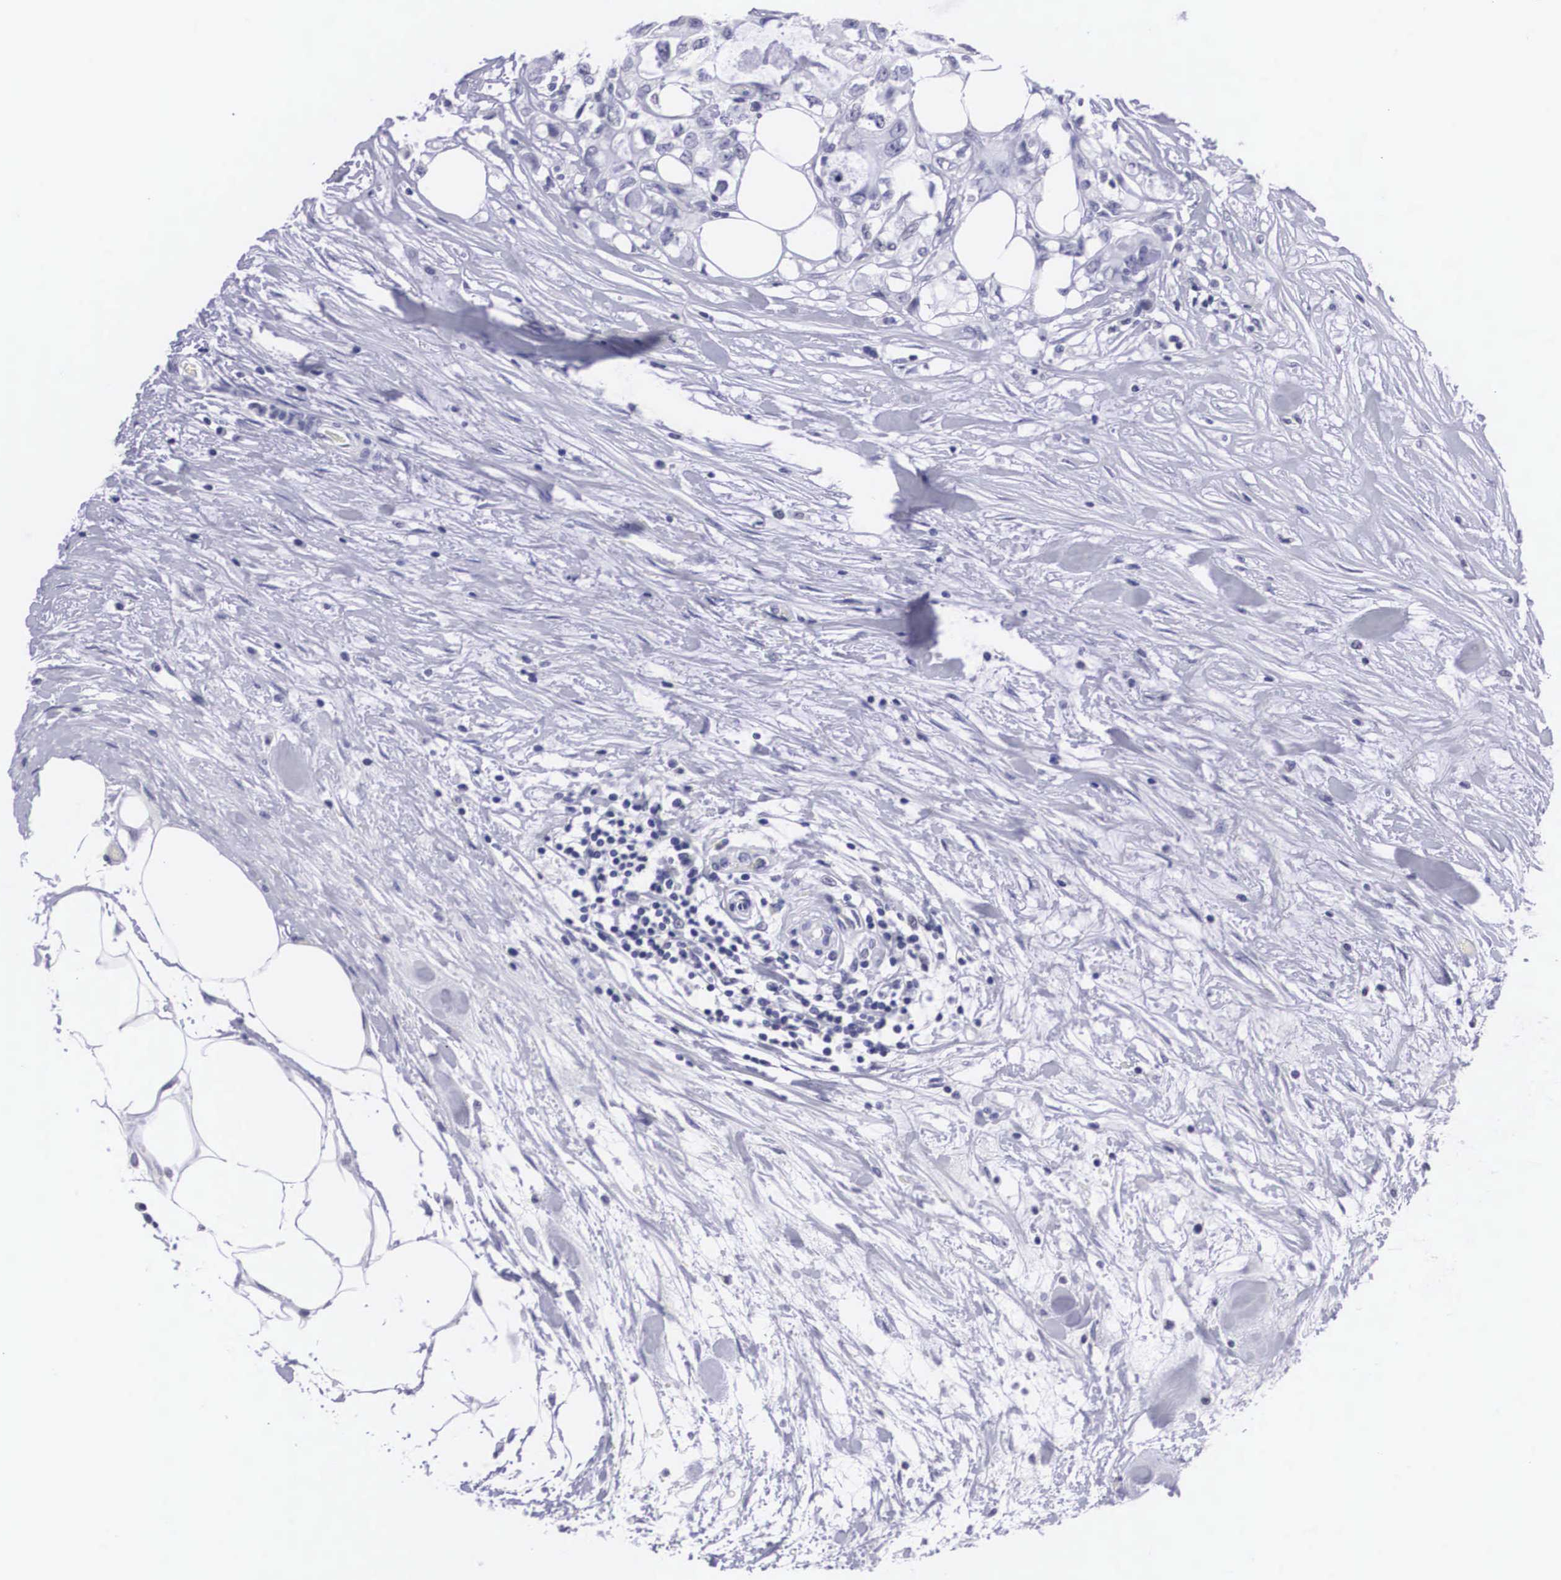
{"staining": {"intensity": "negative", "quantity": "none", "location": "none"}, "tissue": "colorectal cancer", "cell_type": "Tumor cells", "image_type": "cancer", "snomed": [{"axis": "morphology", "description": "Adenocarcinoma, NOS"}, {"axis": "topography", "description": "Rectum"}], "caption": "This is an immunohistochemistry (IHC) micrograph of human colorectal adenocarcinoma. There is no expression in tumor cells.", "gene": "C22orf31", "patient": {"sex": "female", "age": 57}}